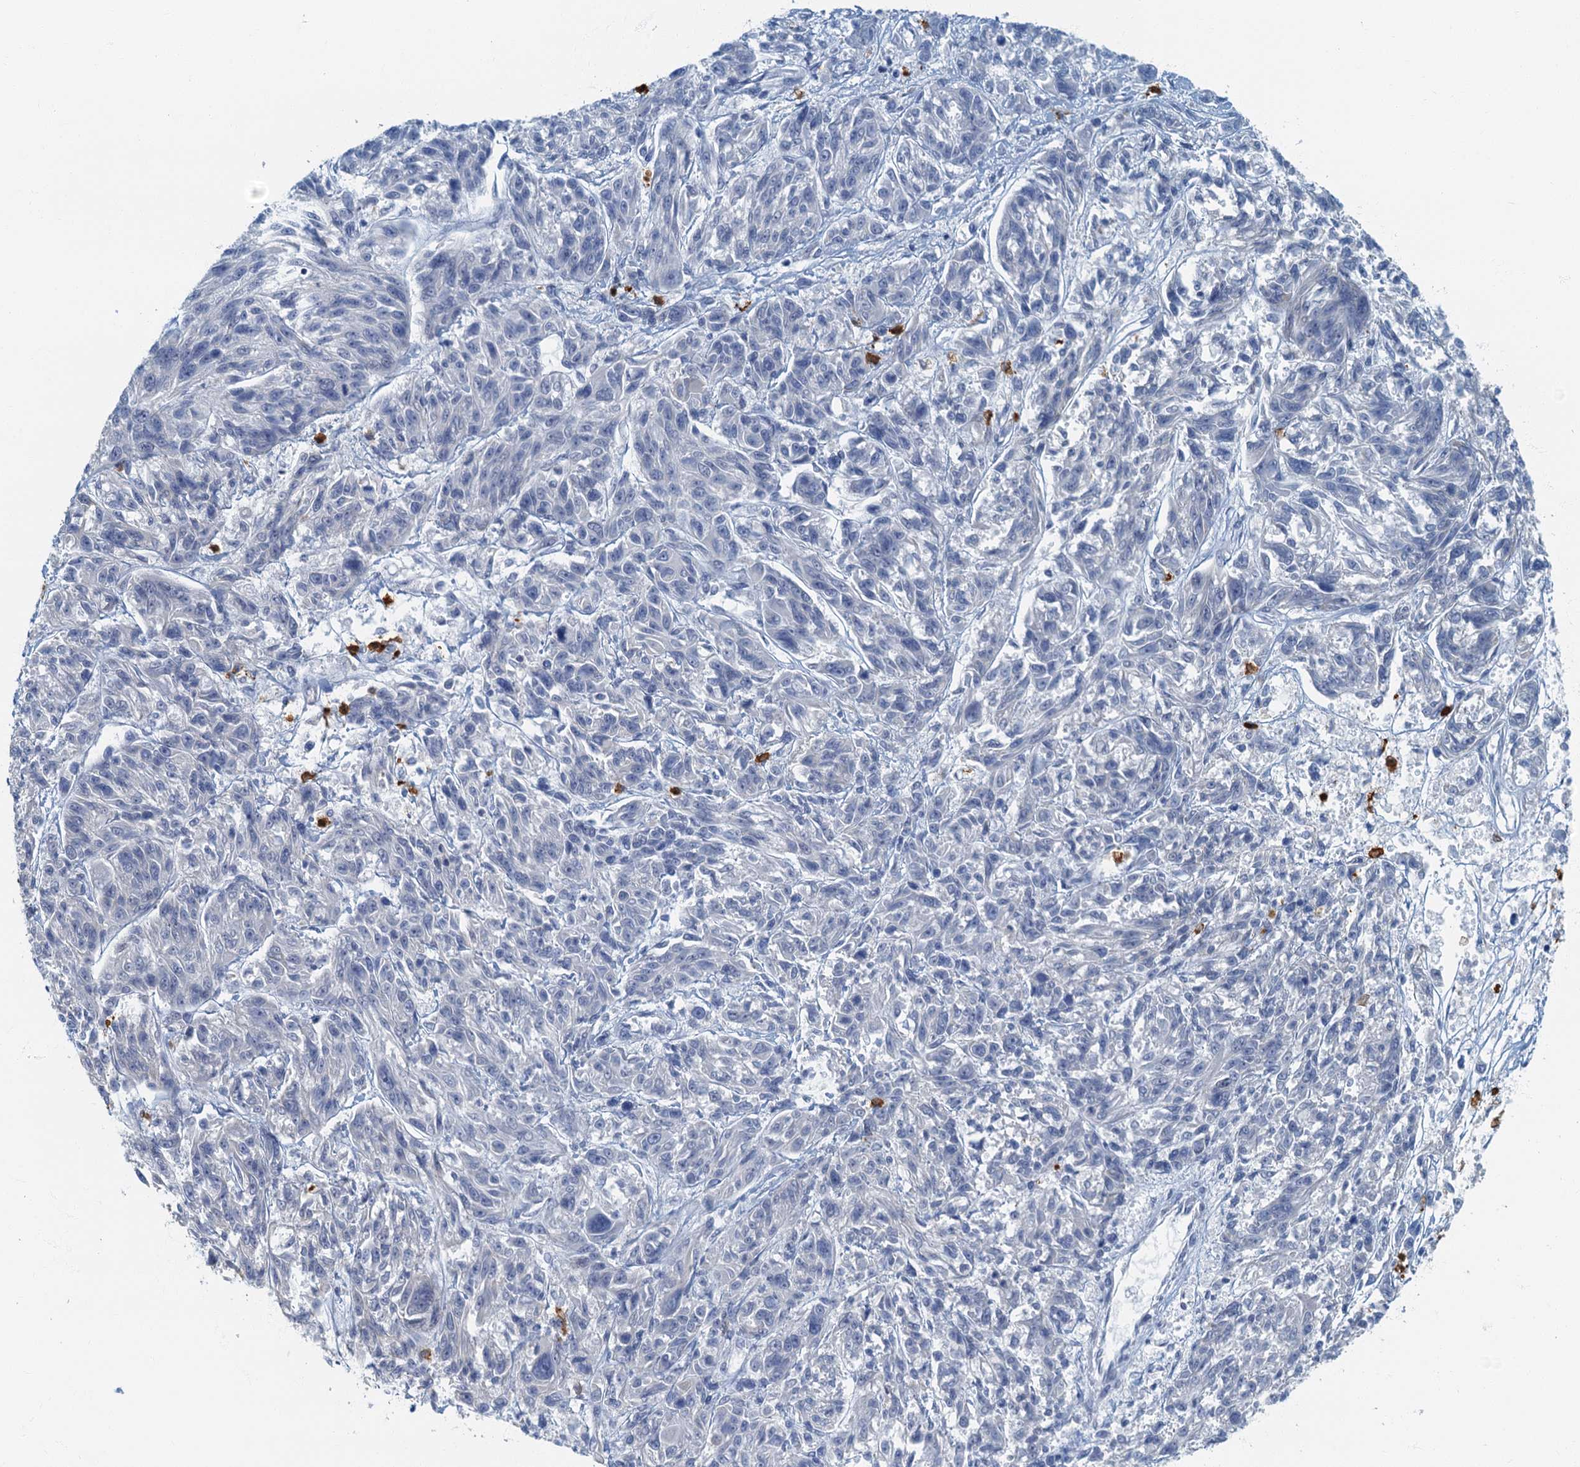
{"staining": {"intensity": "negative", "quantity": "none", "location": "none"}, "tissue": "melanoma", "cell_type": "Tumor cells", "image_type": "cancer", "snomed": [{"axis": "morphology", "description": "Malignant melanoma, NOS"}, {"axis": "topography", "description": "Skin"}], "caption": "Tumor cells are negative for protein expression in human malignant melanoma.", "gene": "ANKDD1A", "patient": {"sex": "male", "age": 53}}